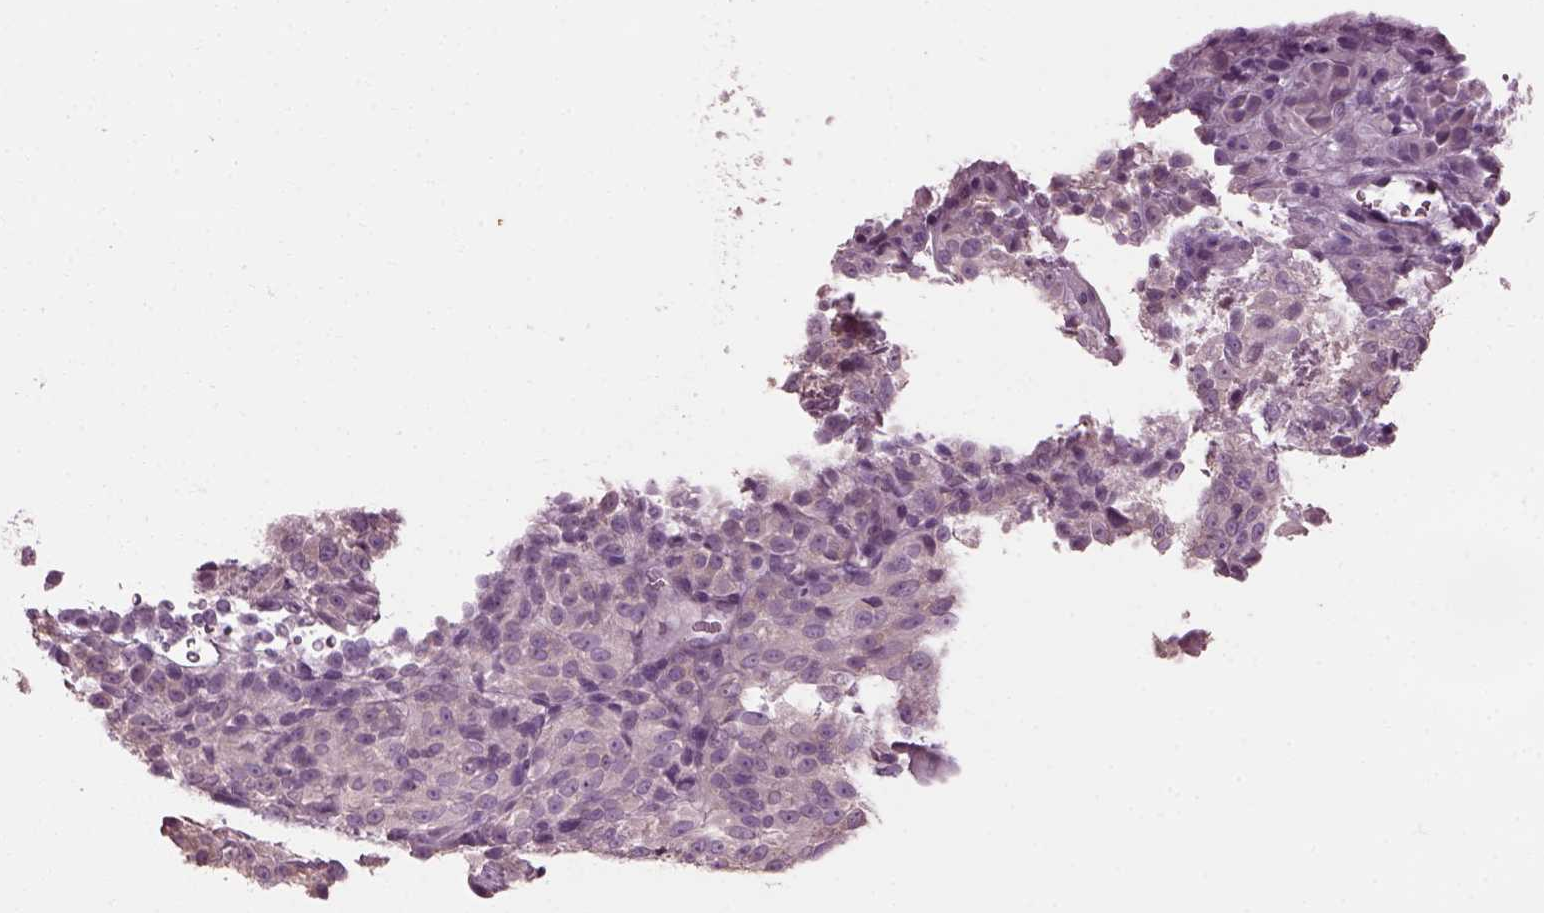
{"staining": {"intensity": "negative", "quantity": "none", "location": "none"}, "tissue": "melanoma", "cell_type": "Tumor cells", "image_type": "cancer", "snomed": [{"axis": "morphology", "description": "Malignant melanoma, Metastatic site"}, {"axis": "topography", "description": "Brain"}], "caption": "Tumor cells show no significant protein positivity in melanoma. (DAB IHC, high magnification).", "gene": "CABP5", "patient": {"sex": "female", "age": 56}}